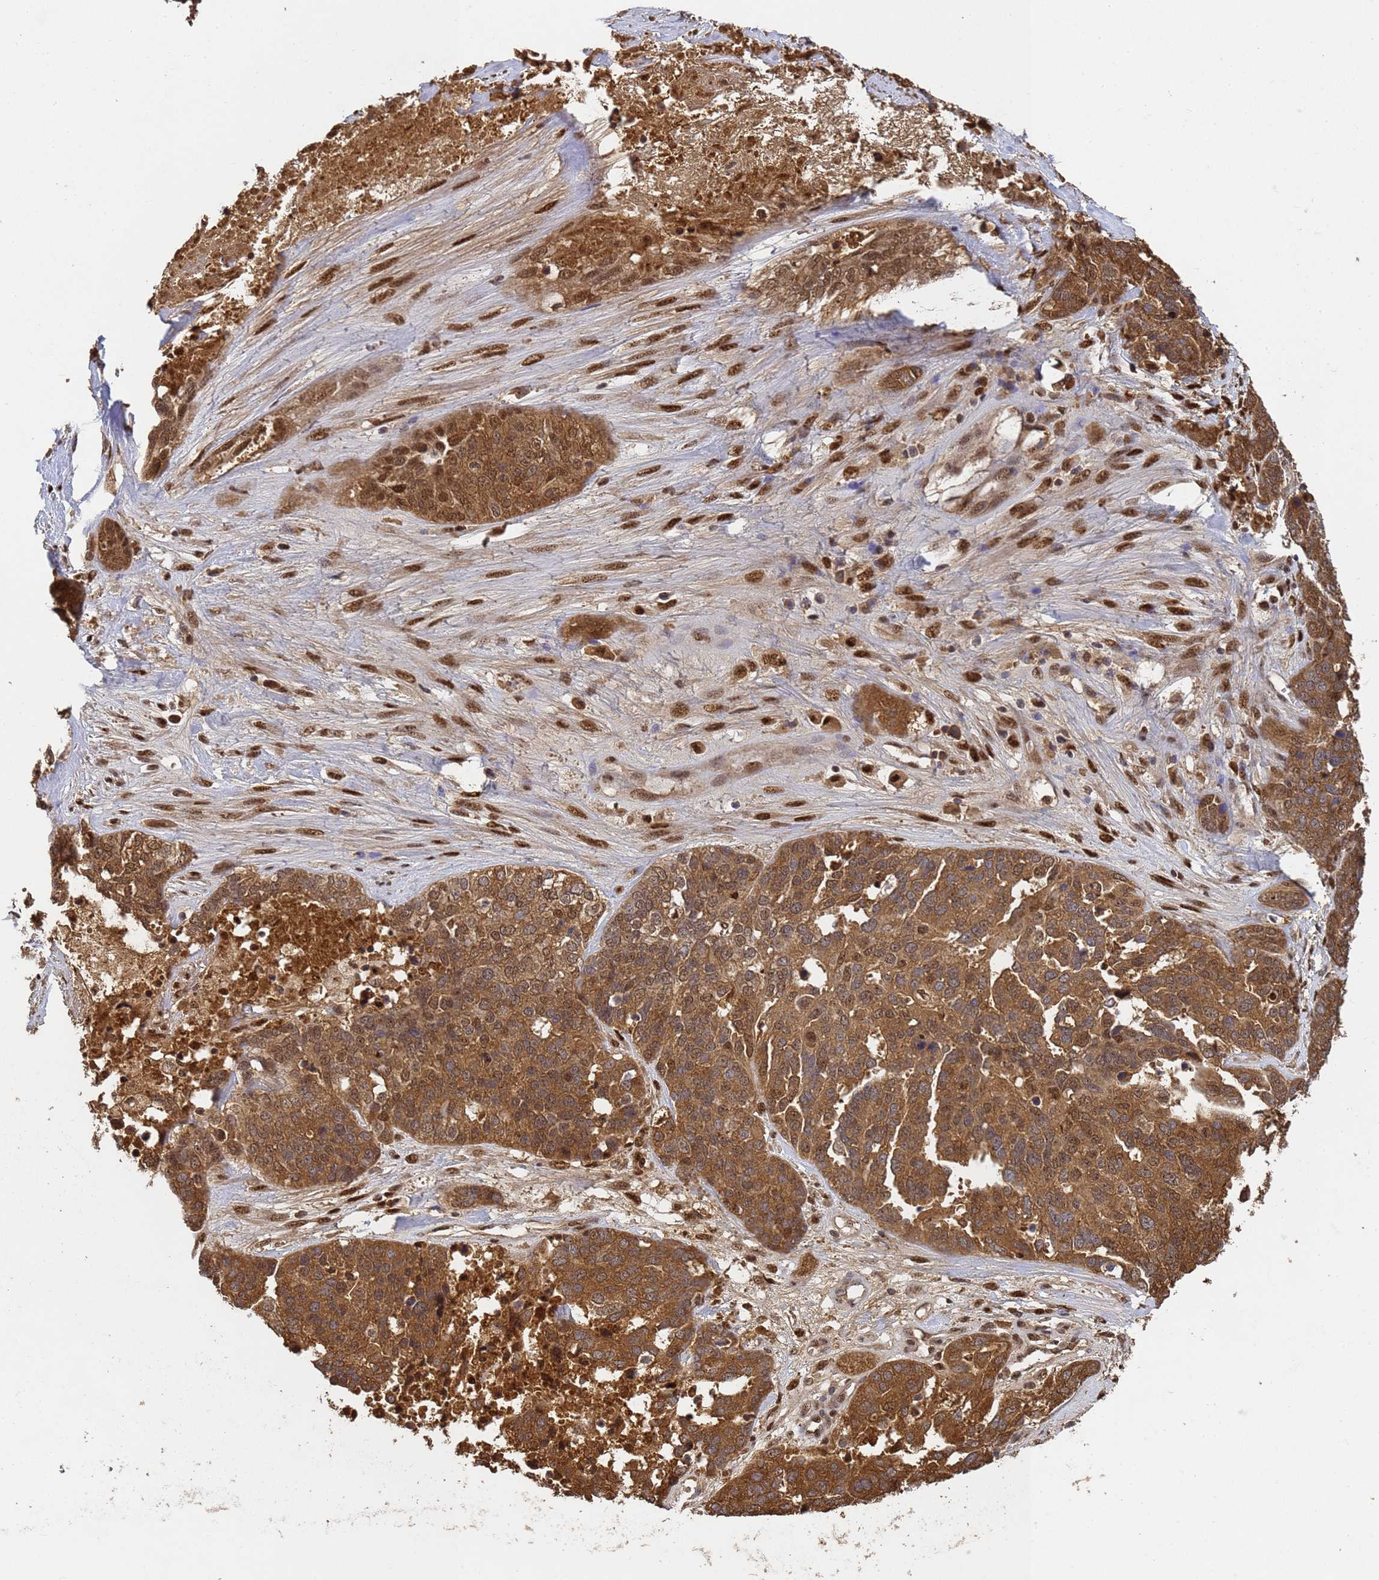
{"staining": {"intensity": "strong", "quantity": ">75%", "location": "cytoplasmic/membranous,nuclear"}, "tissue": "ovarian cancer", "cell_type": "Tumor cells", "image_type": "cancer", "snomed": [{"axis": "morphology", "description": "Cystadenocarcinoma, serous, NOS"}, {"axis": "topography", "description": "Ovary"}], "caption": "Immunohistochemical staining of human ovarian cancer exhibits strong cytoplasmic/membranous and nuclear protein expression in about >75% of tumor cells.", "gene": "SECISBP2", "patient": {"sex": "female", "age": 44}}